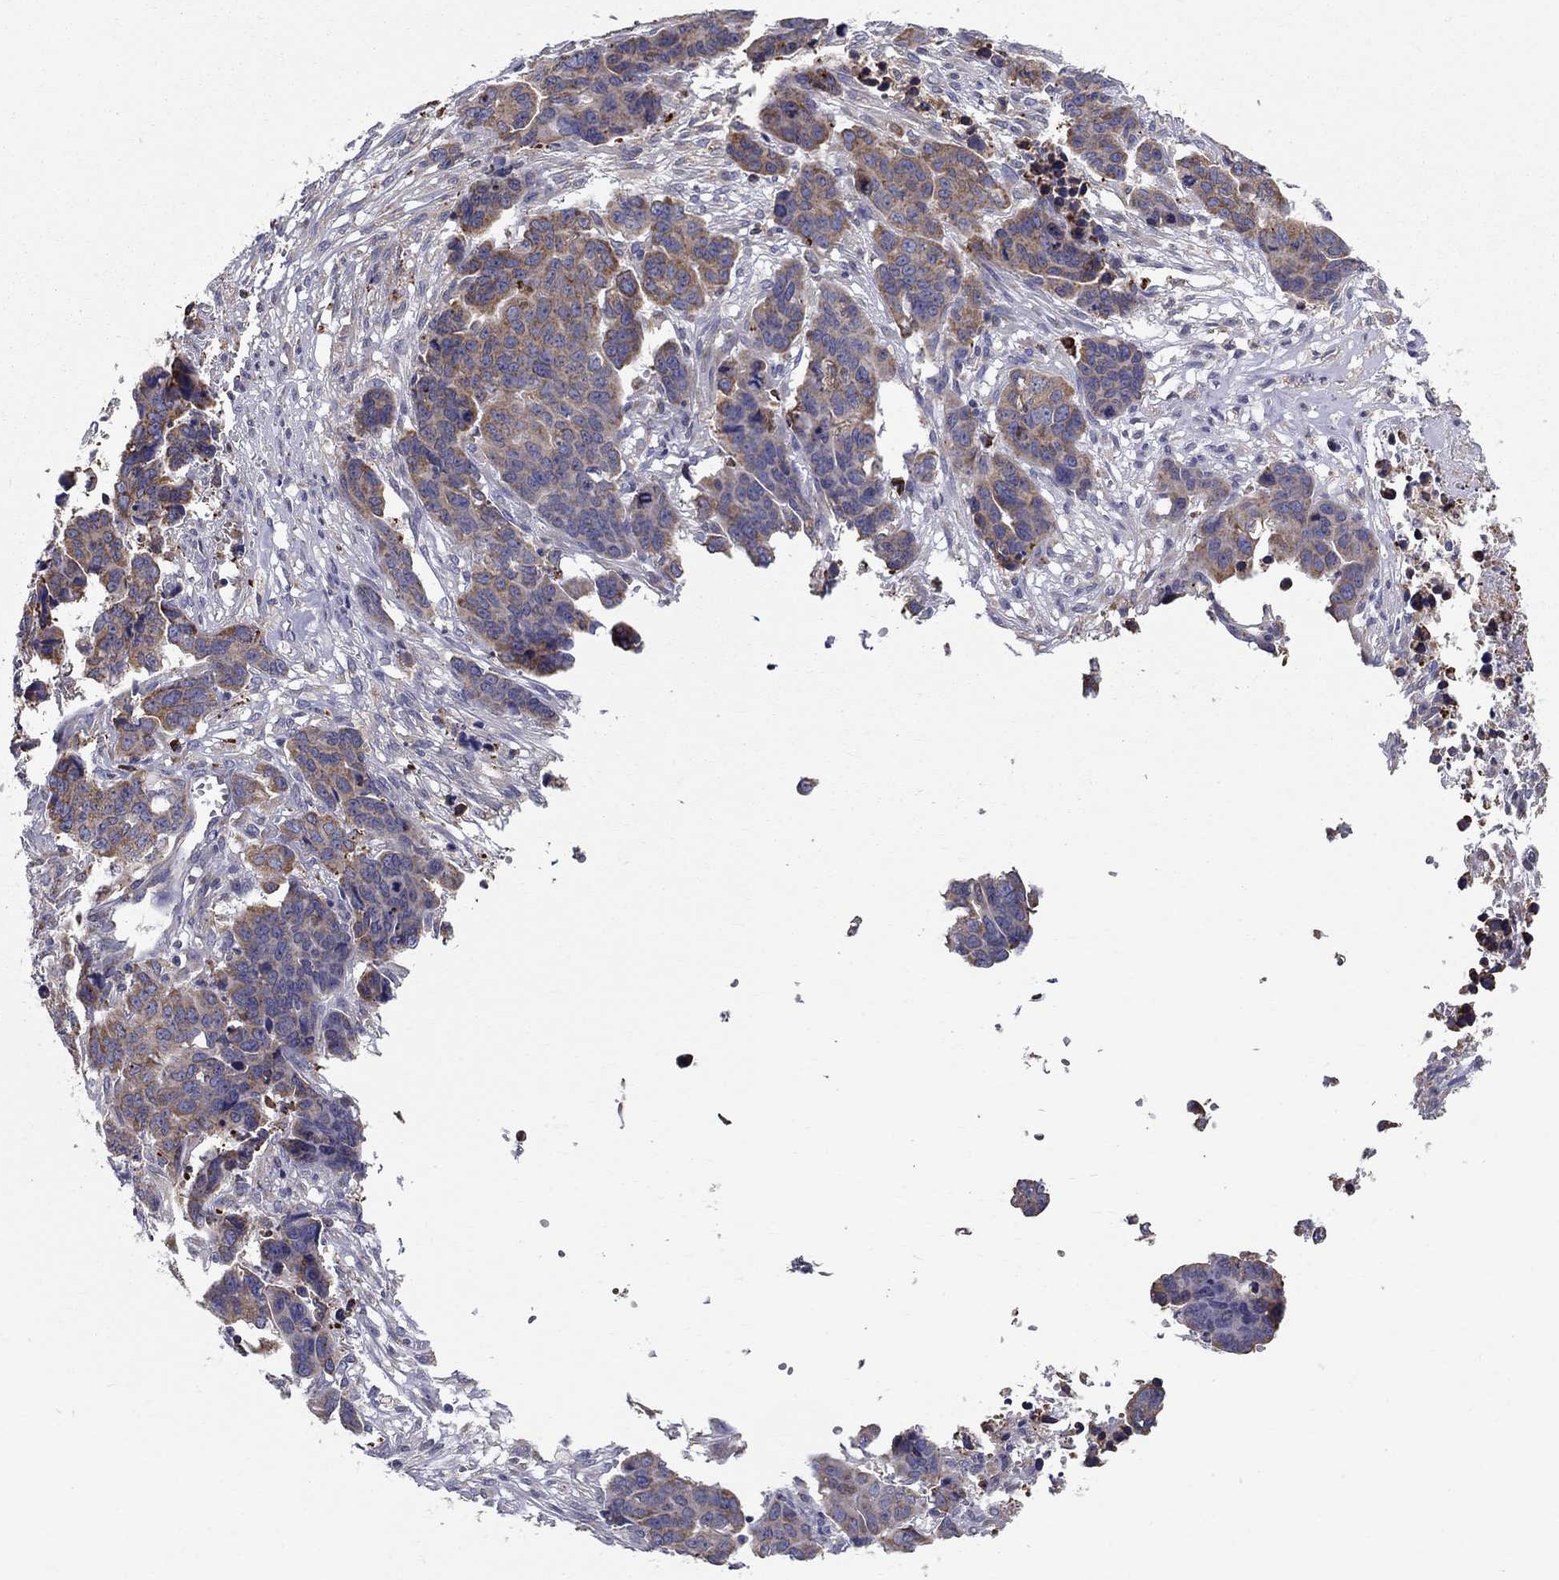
{"staining": {"intensity": "moderate", "quantity": ">75%", "location": "cytoplasmic/membranous"}, "tissue": "ovarian cancer", "cell_type": "Tumor cells", "image_type": "cancer", "snomed": [{"axis": "morphology", "description": "Carcinoma, endometroid"}, {"axis": "topography", "description": "Ovary"}], "caption": "Brown immunohistochemical staining in ovarian cancer displays moderate cytoplasmic/membranous expression in approximately >75% of tumor cells.", "gene": "PRDX4", "patient": {"sex": "female", "age": 78}}